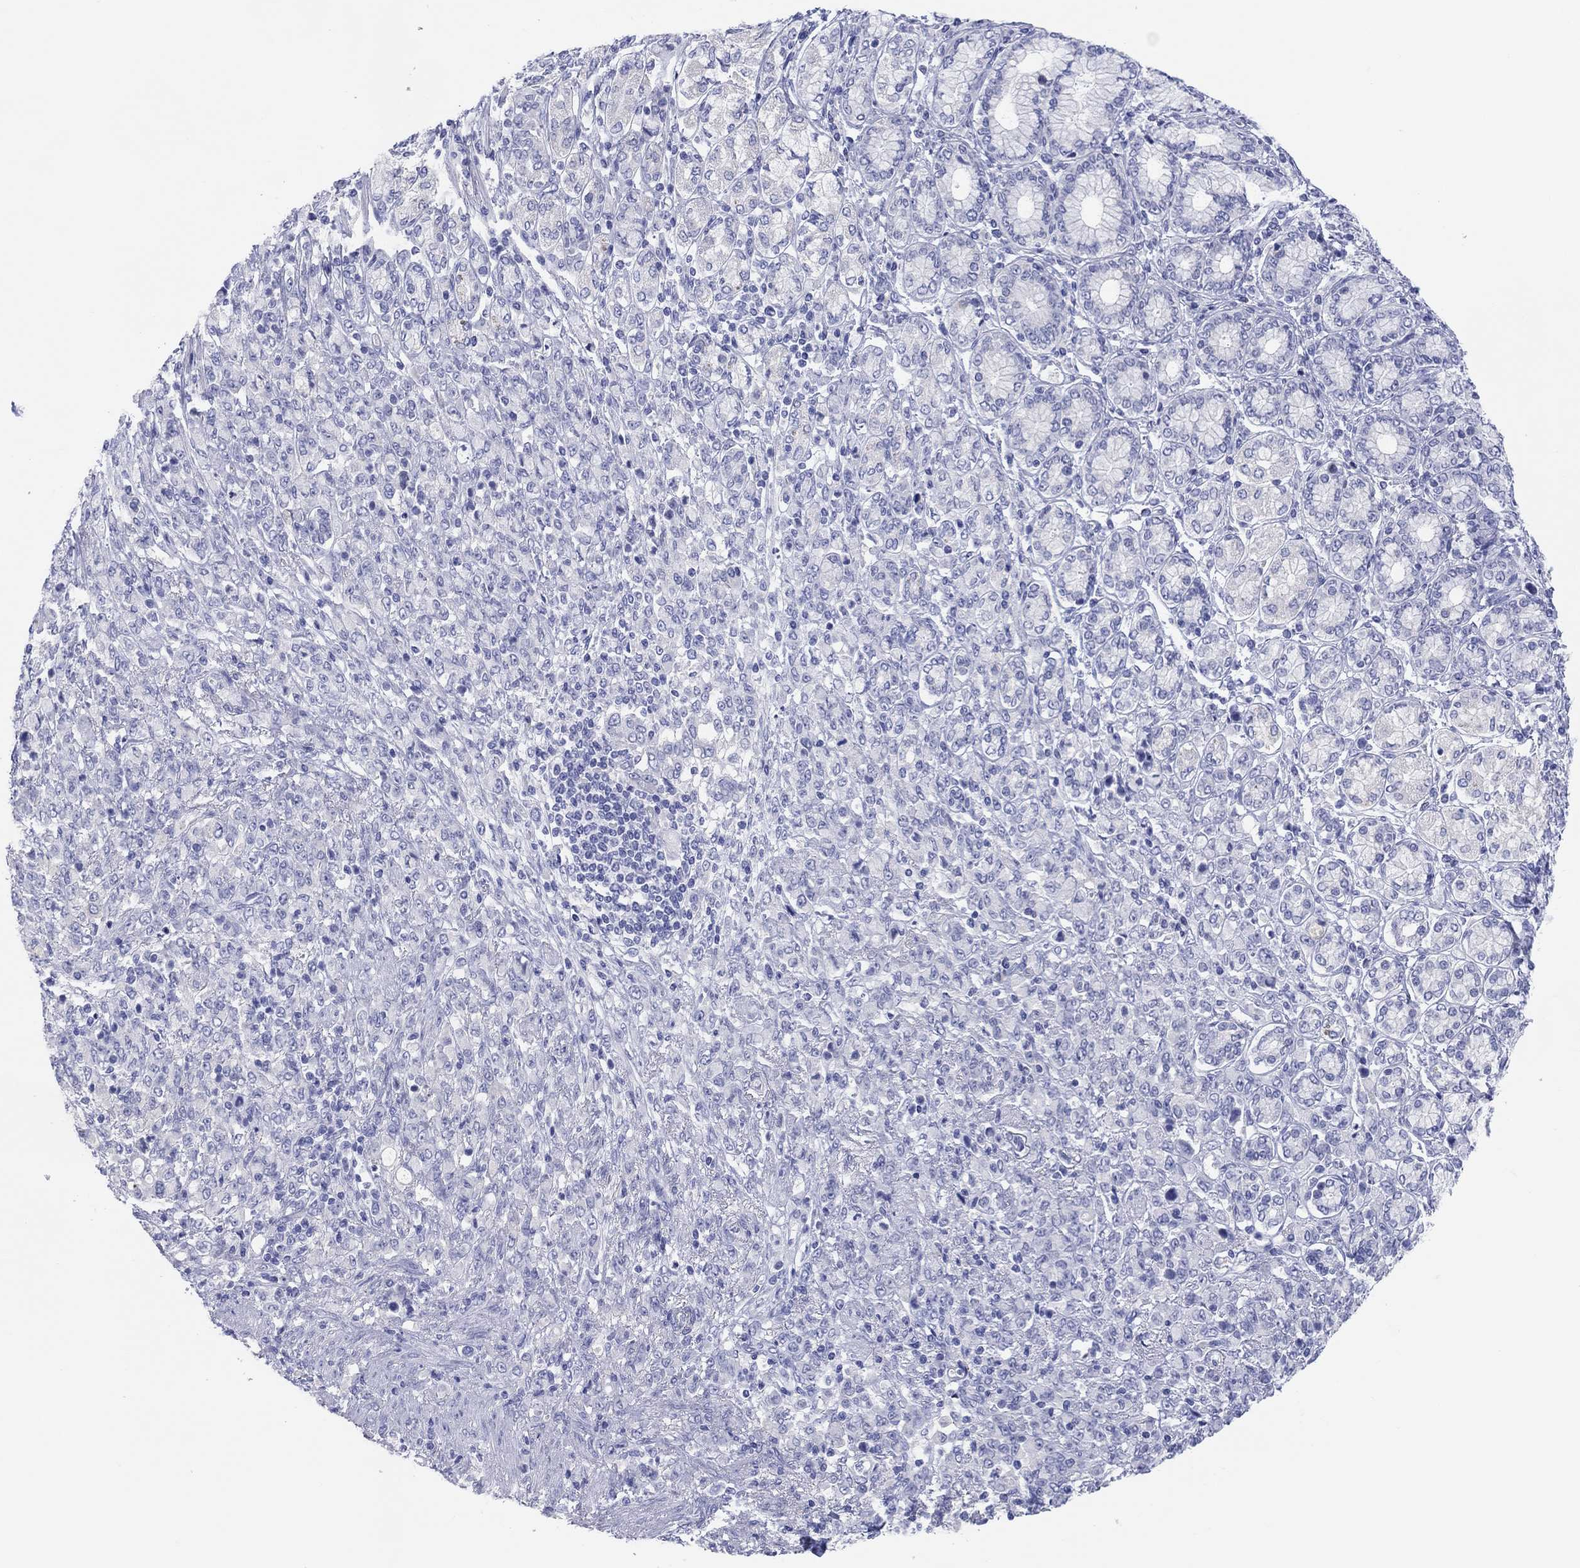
{"staining": {"intensity": "negative", "quantity": "none", "location": "none"}, "tissue": "stomach cancer", "cell_type": "Tumor cells", "image_type": "cancer", "snomed": [{"axis": "morphology", "description": "Normal tissue, NOS"}, {"axis": "morphology", "description": "Adenocarcinoma, NOS"}, {"axis": "topography", "description": "Stomach"}], "caption": "High power microscopy image of an immunohistochemistry histopathology image of stomach cancer, revealing no significant expression in tumor cells.", "gene": "ERICH3", "patient": {"sex": "female", "age": 79}}